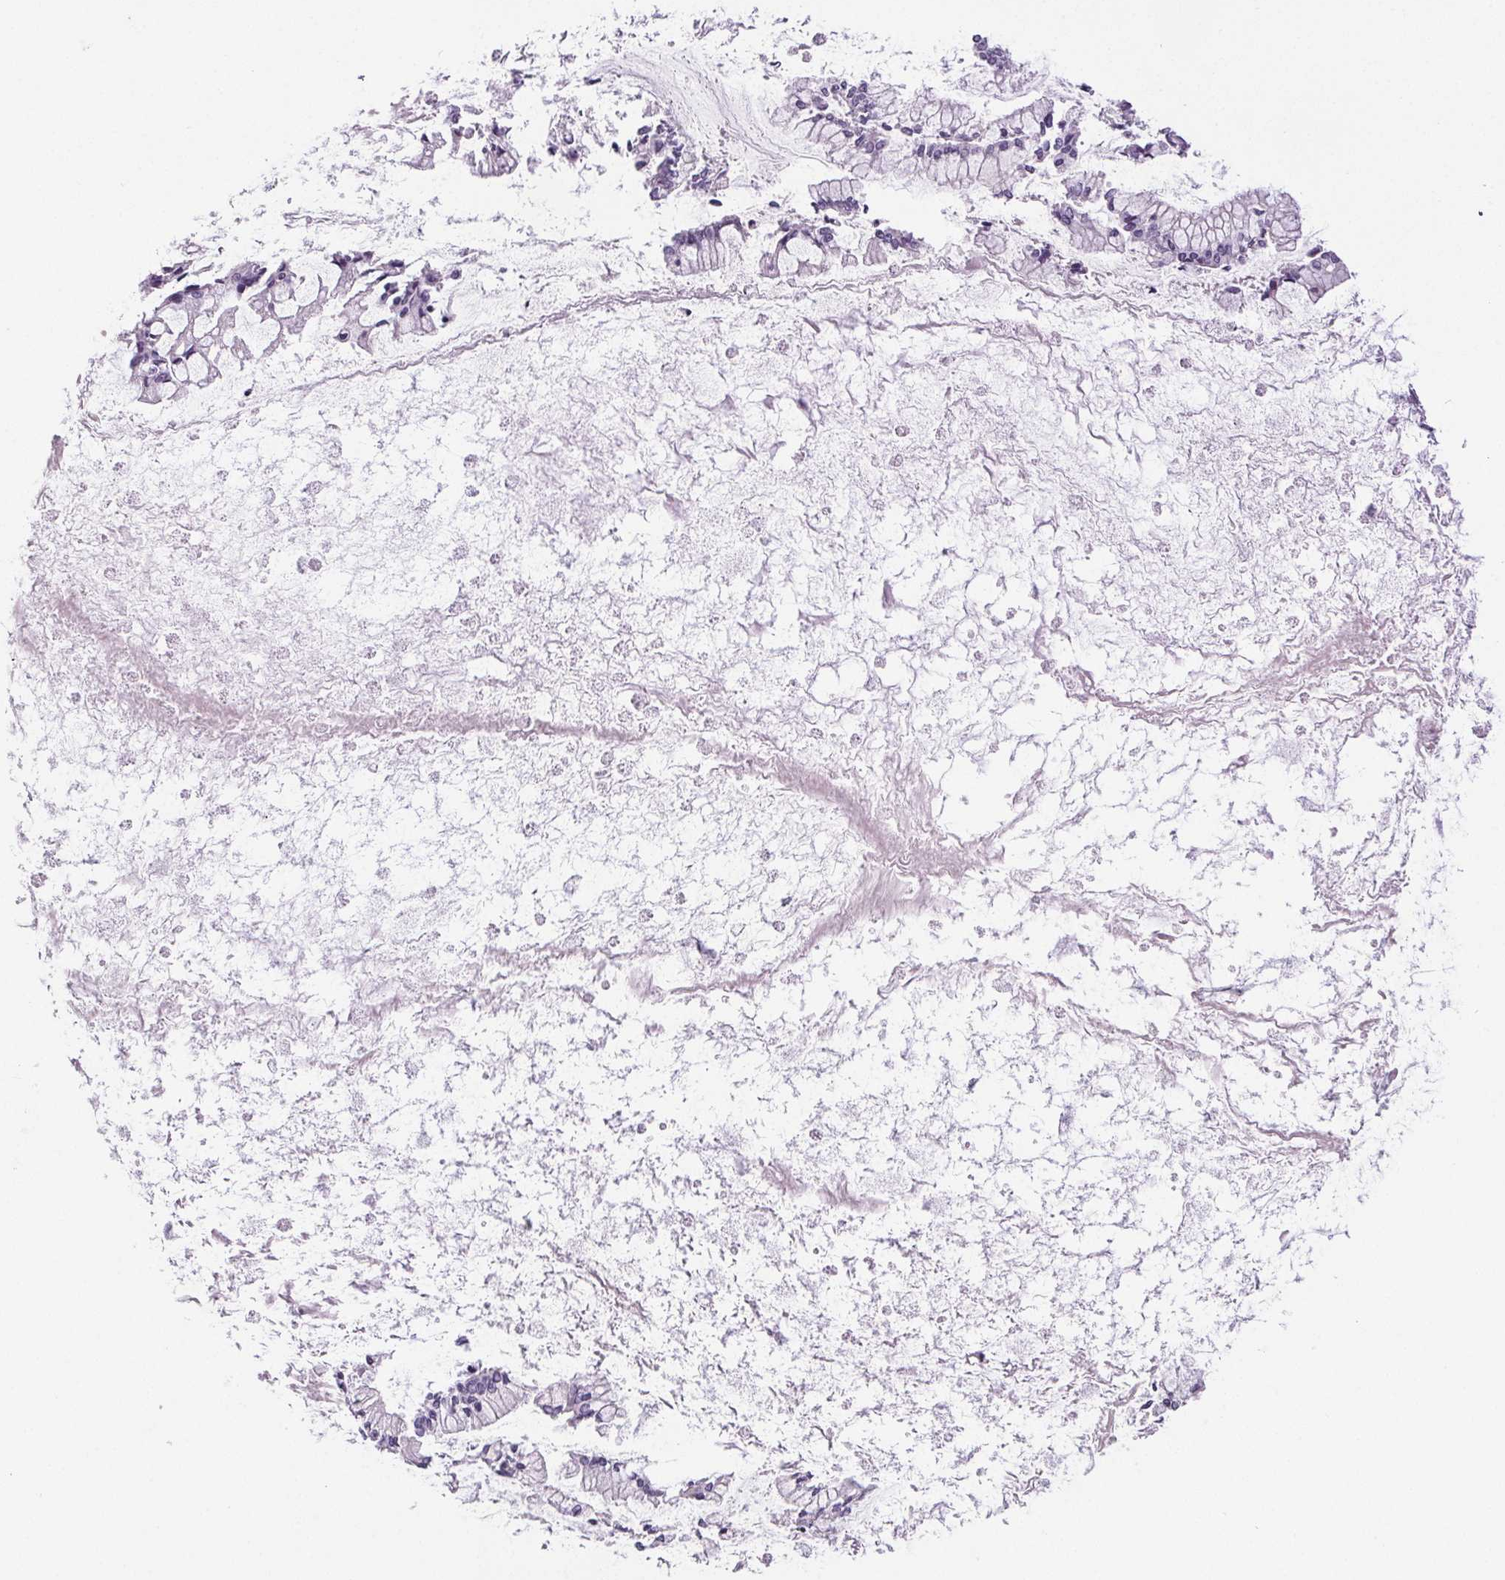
{"staining": {"intensity": "negative", "quantity": "none", "location": "none"}, "tissue": "ovarian cancer", "cell_type": "Tumor cells", "image_type": "cancer", "snomed": [{"axis": "morphology", "description": "Cystadenocarcinoma, mucinous, NOS"}, {"axis": "topography", "description": "Ovary"}], "caption": "Tumor cells show no significant positivity in ovarian mucinous cystadenocarcinoma.", "gene": "CD5L", "patient": {"sex": "female", "age": 67}}